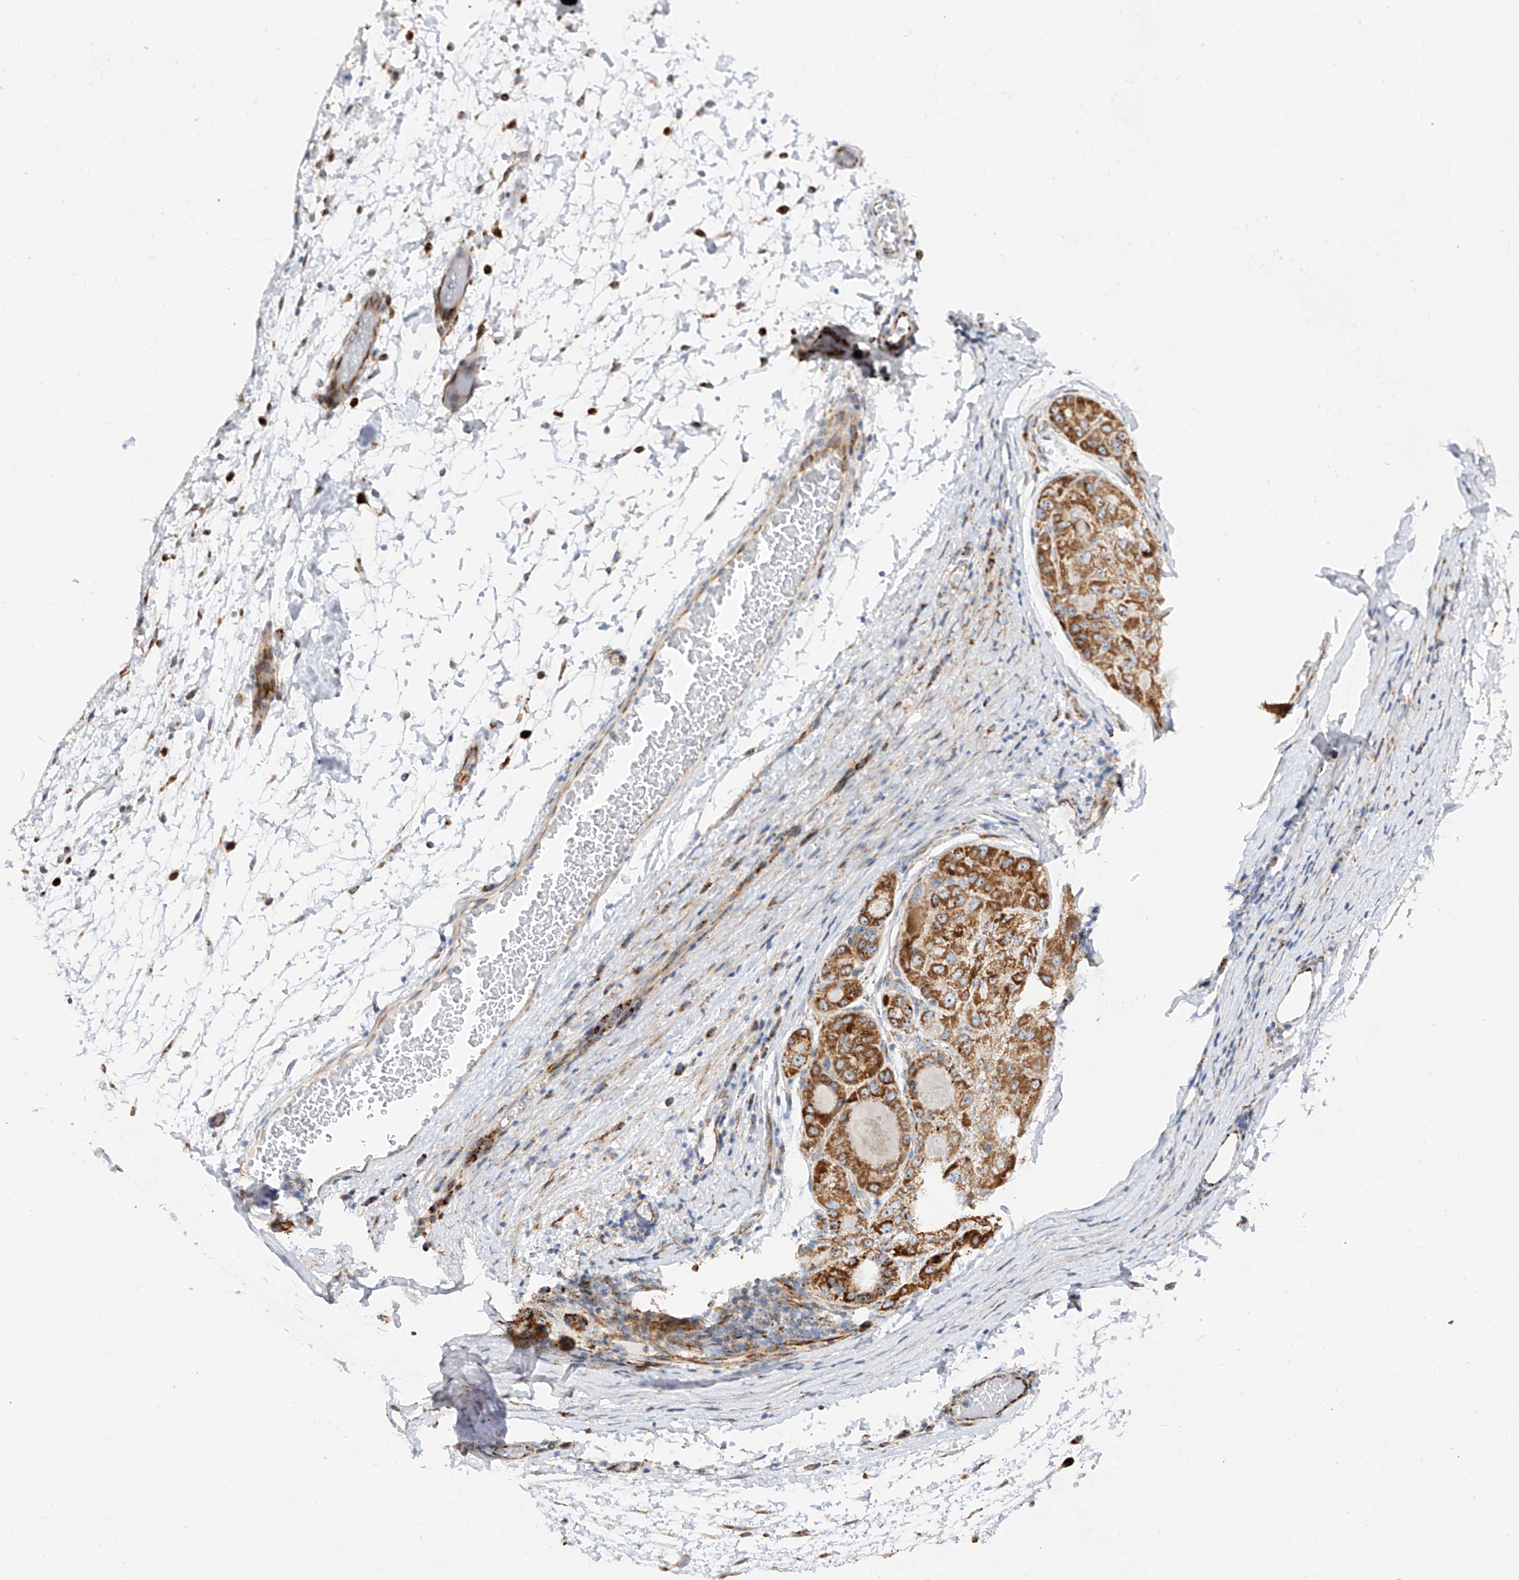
{"staining": {"intensity": "moderate", "quantity": ">75%", "location": "cytoplasmic/membranous"}, "tissue": "liver cancer", "cell_type": "Tumor cells", "image_type": "cancer", "snomed": [{"axis": "morphology", "description": "Carcinoma, Hepatocellular, NOS"}, {"axis": "topography", "description": "Liver"}], "caption": "Immunohistochemical staining of hepatocellular carcinoma (liver) reveals moderate cytoplasmic/membranous protein staining in approximately >75% of tumor cells. (Stains: DAB in brown, nuclei in blue, Microscopy: brightfield microscopy at high magnification).", "gene": "CST9", "patient": {"sex": "male", "age": 80}}